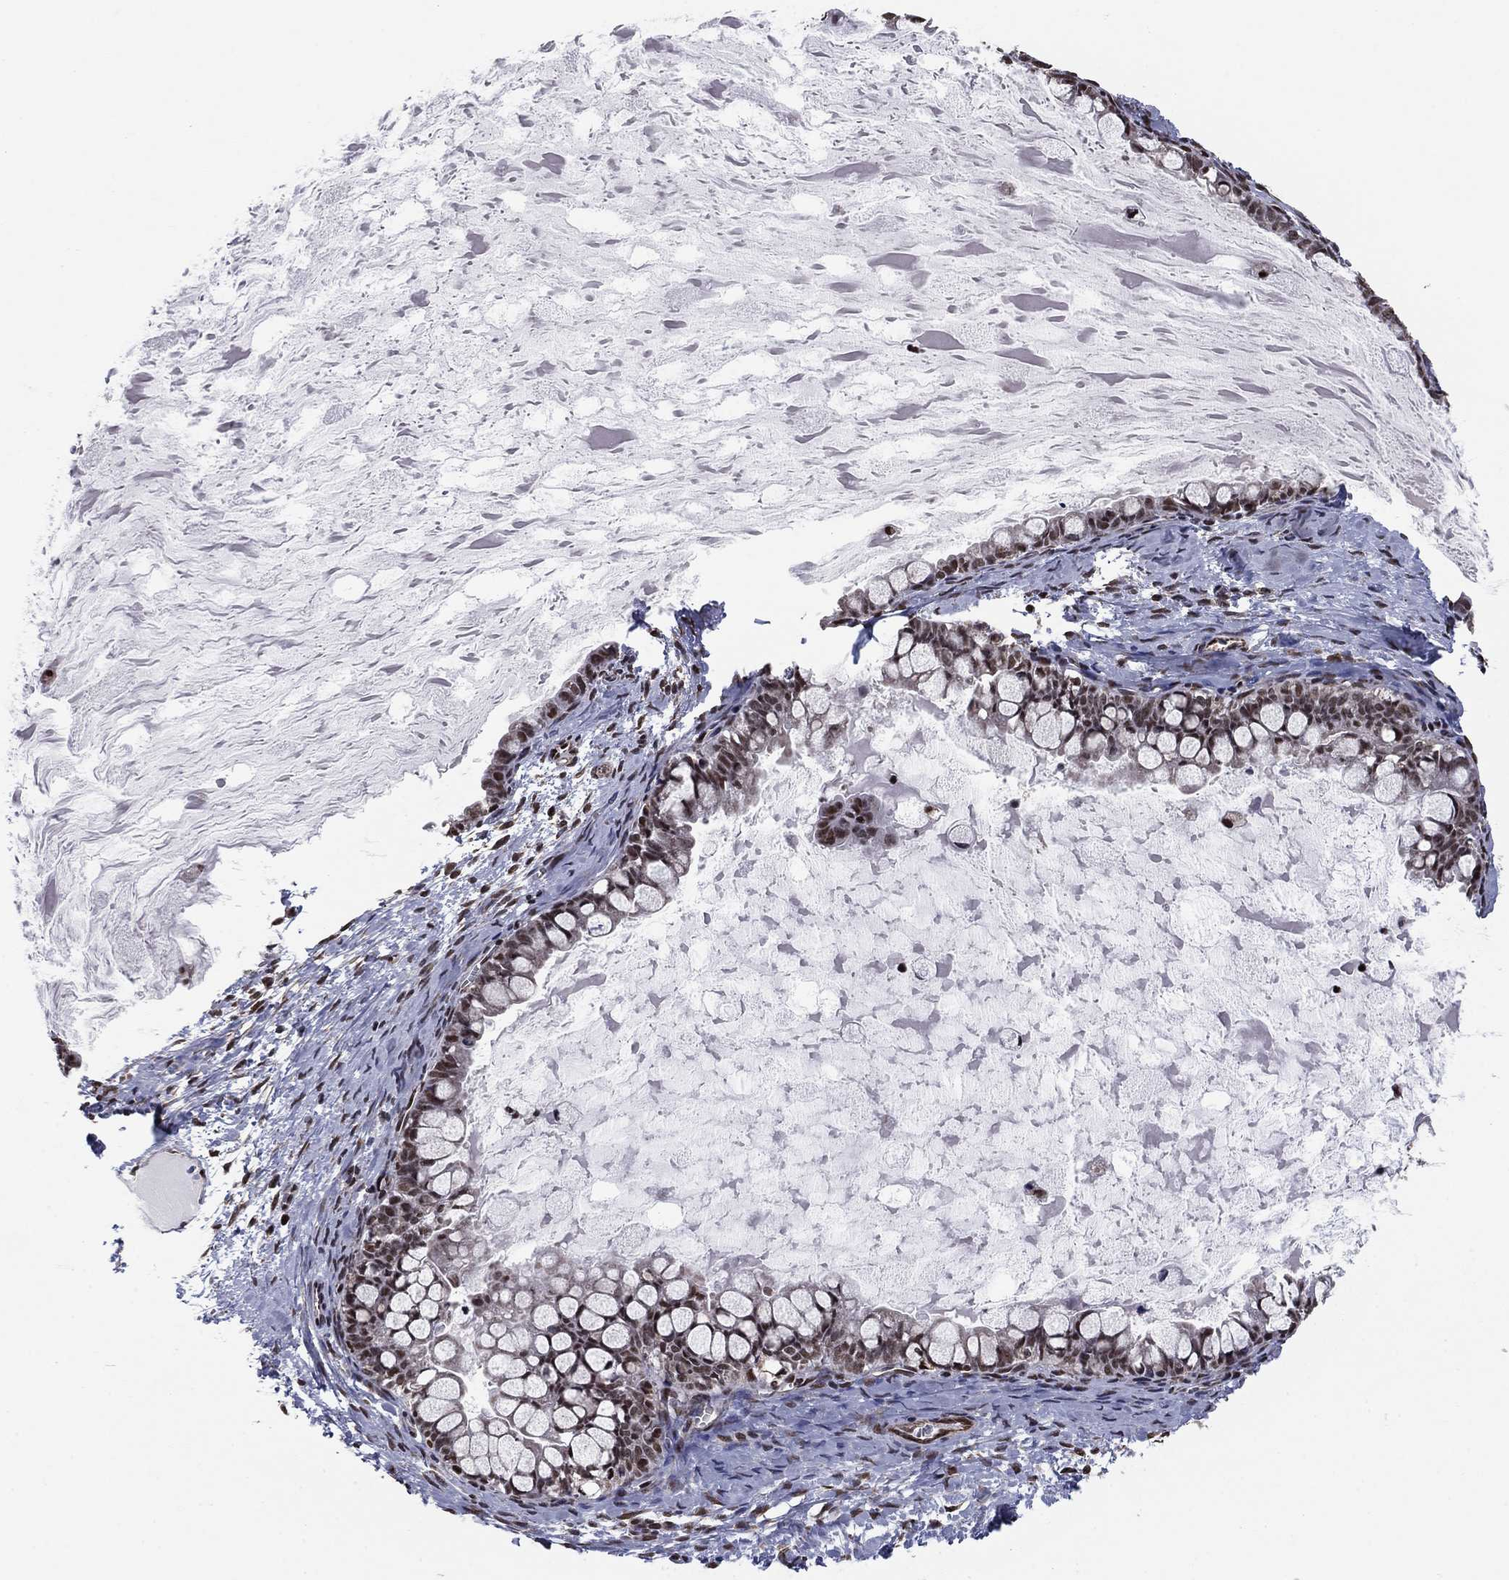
{"staining": {"intensity": "moderate", "quantity": "25%-75%", "location": "nuclear"}, "tissue": "ovarian cancer", "cell_type": "Tumor cells", "image_type": "cancer", "snomed": [{"axis": "morphology", "description": "Cystadenocarcinoma, mucinous, NOS"}, {"axis": "topography", "description": "Ovary"}], "caption": "Immunohistochemical staining of human ovarian mucinous cystadenocarcinoma exhibits moderate nuclear protein positivity in approximately 25%-75% of tumor cells. The staining was performed using DAB (3,3'-diaminobenzidine), with brown indicating positive protein expression. Nuclei are stained blue with hematoxylin.", "gene": "N4BP2", "patient": {"sex": "female", "age": 63}}